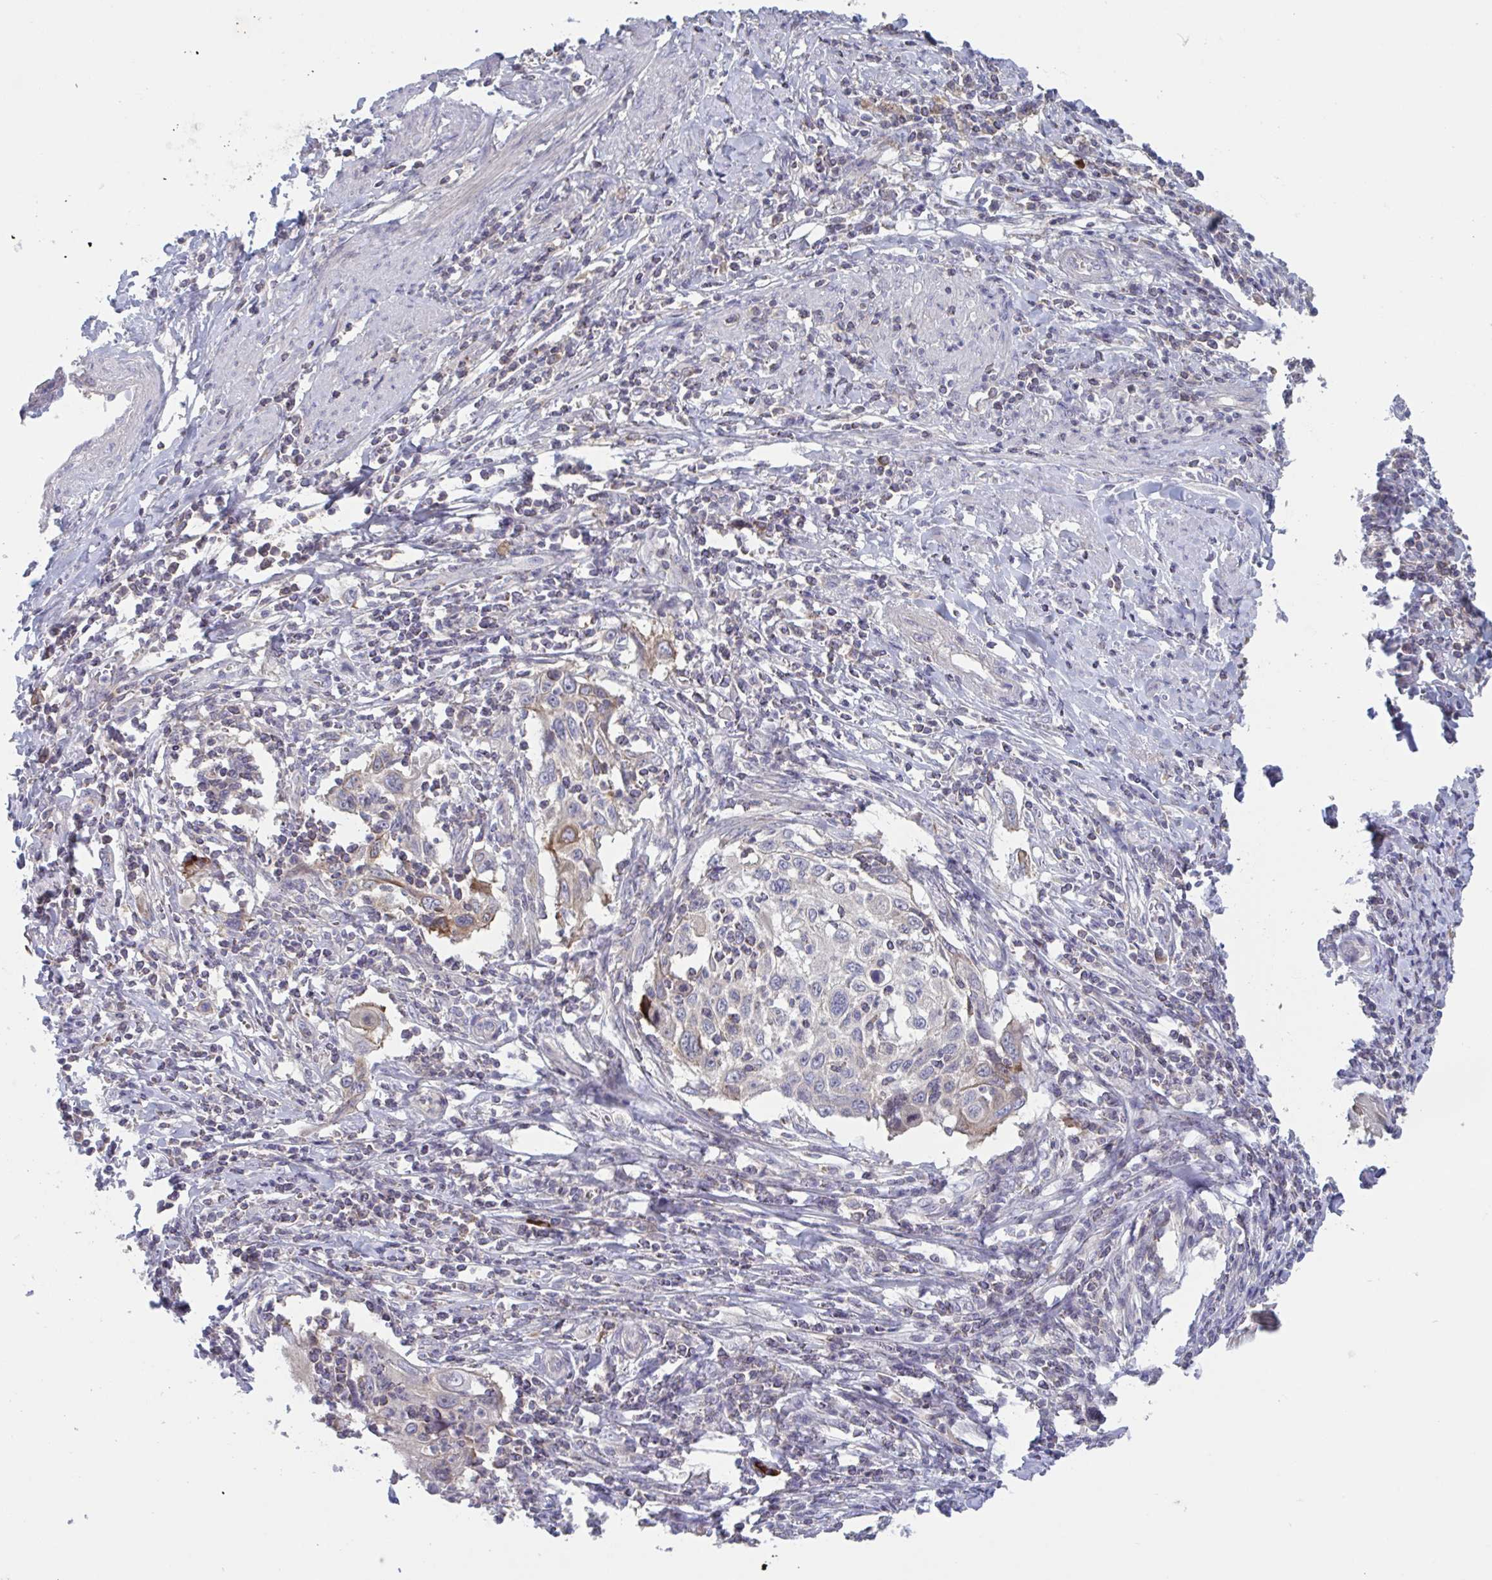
{"staining": {"intensity": "moderate", "quantity": "<25%", "location": "cytoplasmic/membranous"}, "tissue": "cervical cancer", "cell_type": "Tumor cells", "image_type": "cancer", "snomed": [{"axis": "morphology", "description": "Squamous cell carcinoma, NOS"}, {"axis": "topography", "description": "Cervix"}], "caption": "A brown stain labels moderate cytoplasmic/membranous positivity of a protein in cervical cancer (squamous cell carcinoma) tumor cells.", "gene": "STK26", "patient": {"sex": "female", "age": 70}}